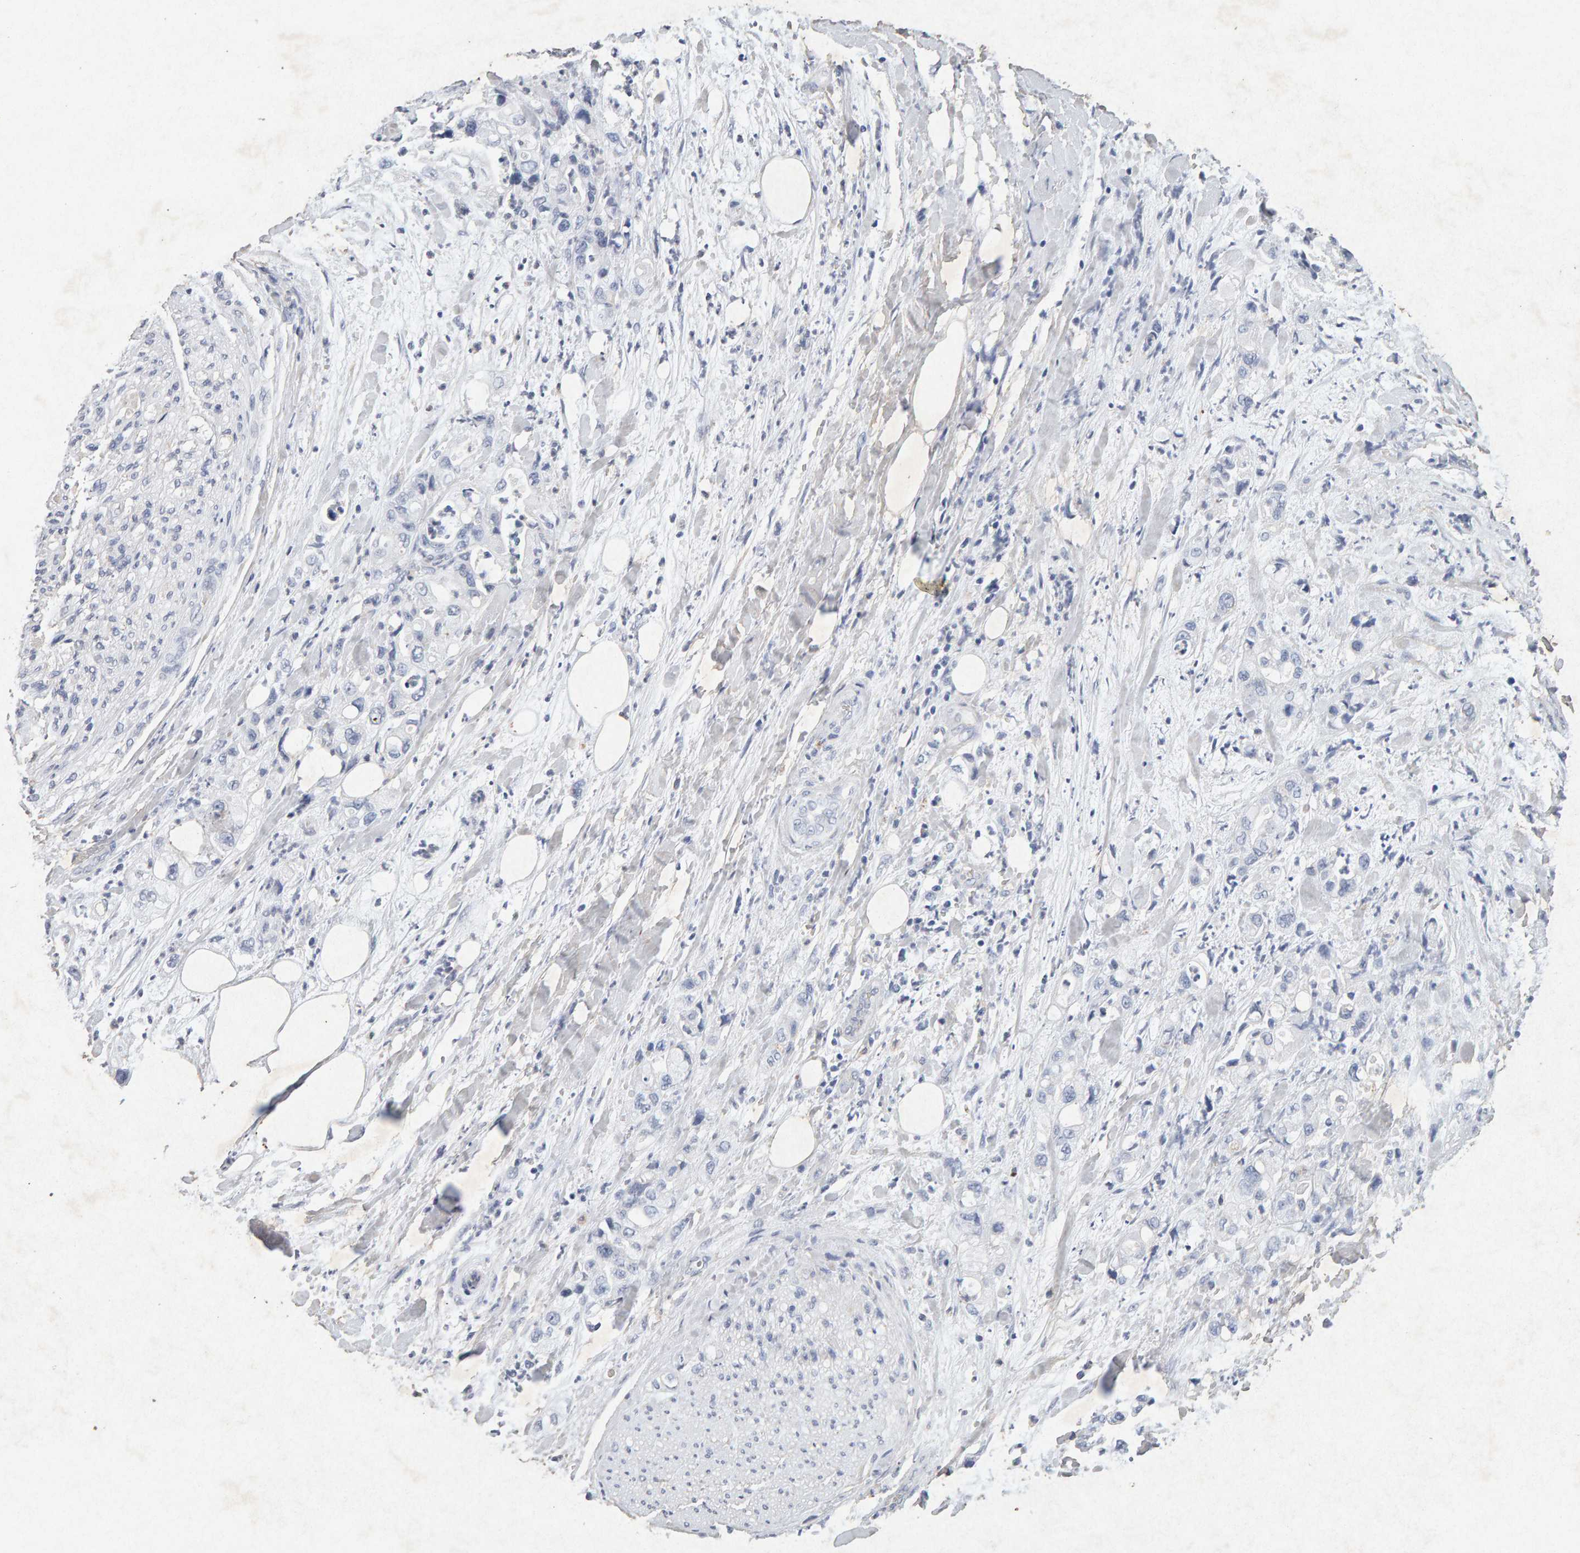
{"staining": {"intensity": "negative", "quantity": "none", "location": "none"}, "tissue": "pancreatic cancer", "cell_type": "Tumor cells", "image_type": "cancer", "snomed": [{"axis": "morphology", "description": "Adenocarcinoma, NOS"}, {"axis": "topography", "description": "Pancreas"}], "caption": "Immunohistochemistry micrograph of neoplastic tissue: human pancreatic cancer (adenocarcinoma) stained with DAB exhibits no significant protein expression in tumor cells. The staining is performed using DAB (3,3'-diaminobenzidine) brown chromogen with nuclei counter-stained in using hematoxylin.", "gene": "PTPRM", "patient": {"sex": "male", "age": 70}}